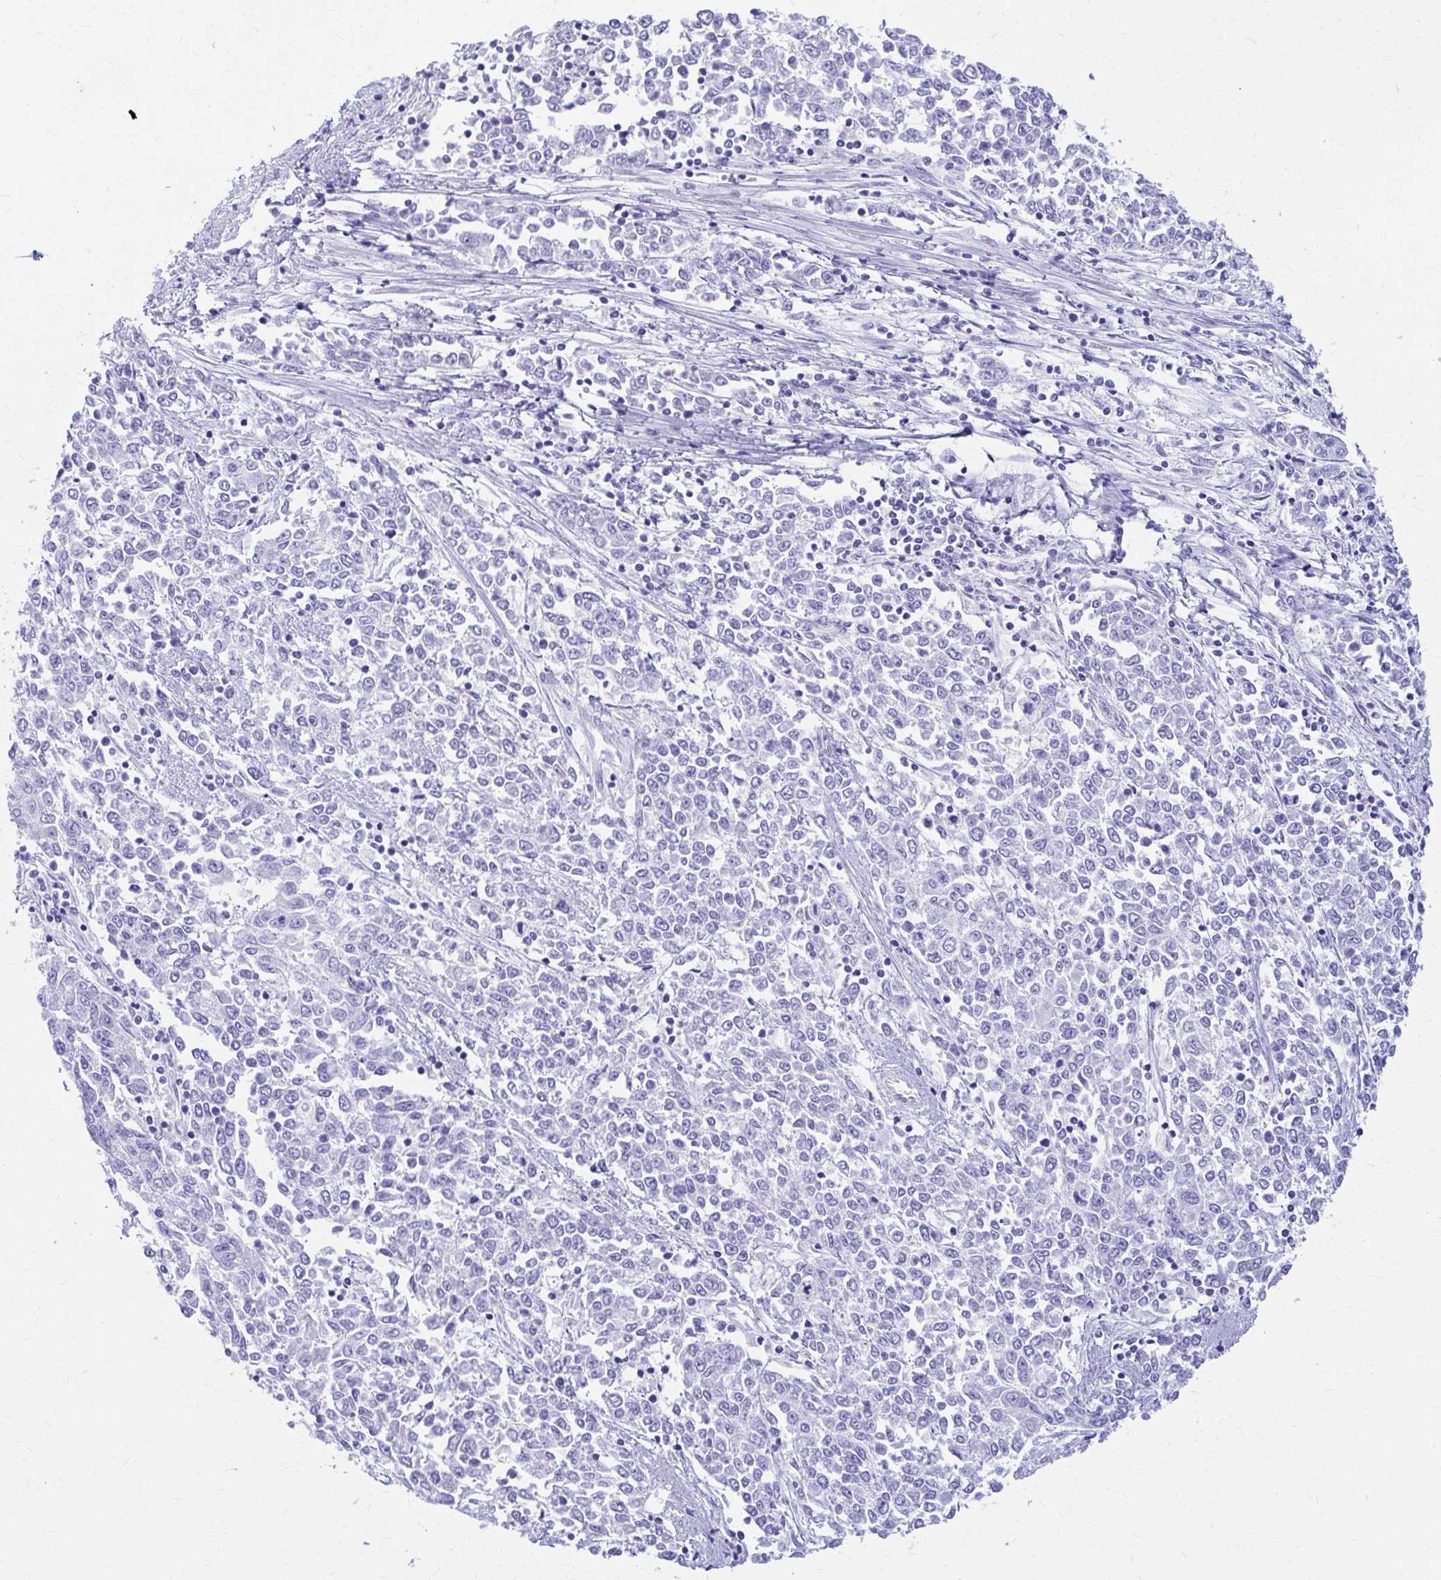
{"staining": {"intensity": "moderate", "quantity": "<25%", "location": "cytoplasmic/membranous"}, "tissue": "endometrial cancer", "cell_type": "Tumor cells", "image_type": "cancer", "snomed": [{"axis": "morphology", "description": "Adenocarcinoma, NOS"}, {"axis": "topography", "description": "Endometrium"}], "caption": "Protein expression by immunohistochemistry demonstrates moderate cytoplasmic/membranous staining in about <25% of tumor cells in endometrial cancer (adenocarcinoma). The protein is shown in brown color, while the nuclei are stained blue.", "gene": "NSG2", "patient": {"sex": "female", "age": 50}}